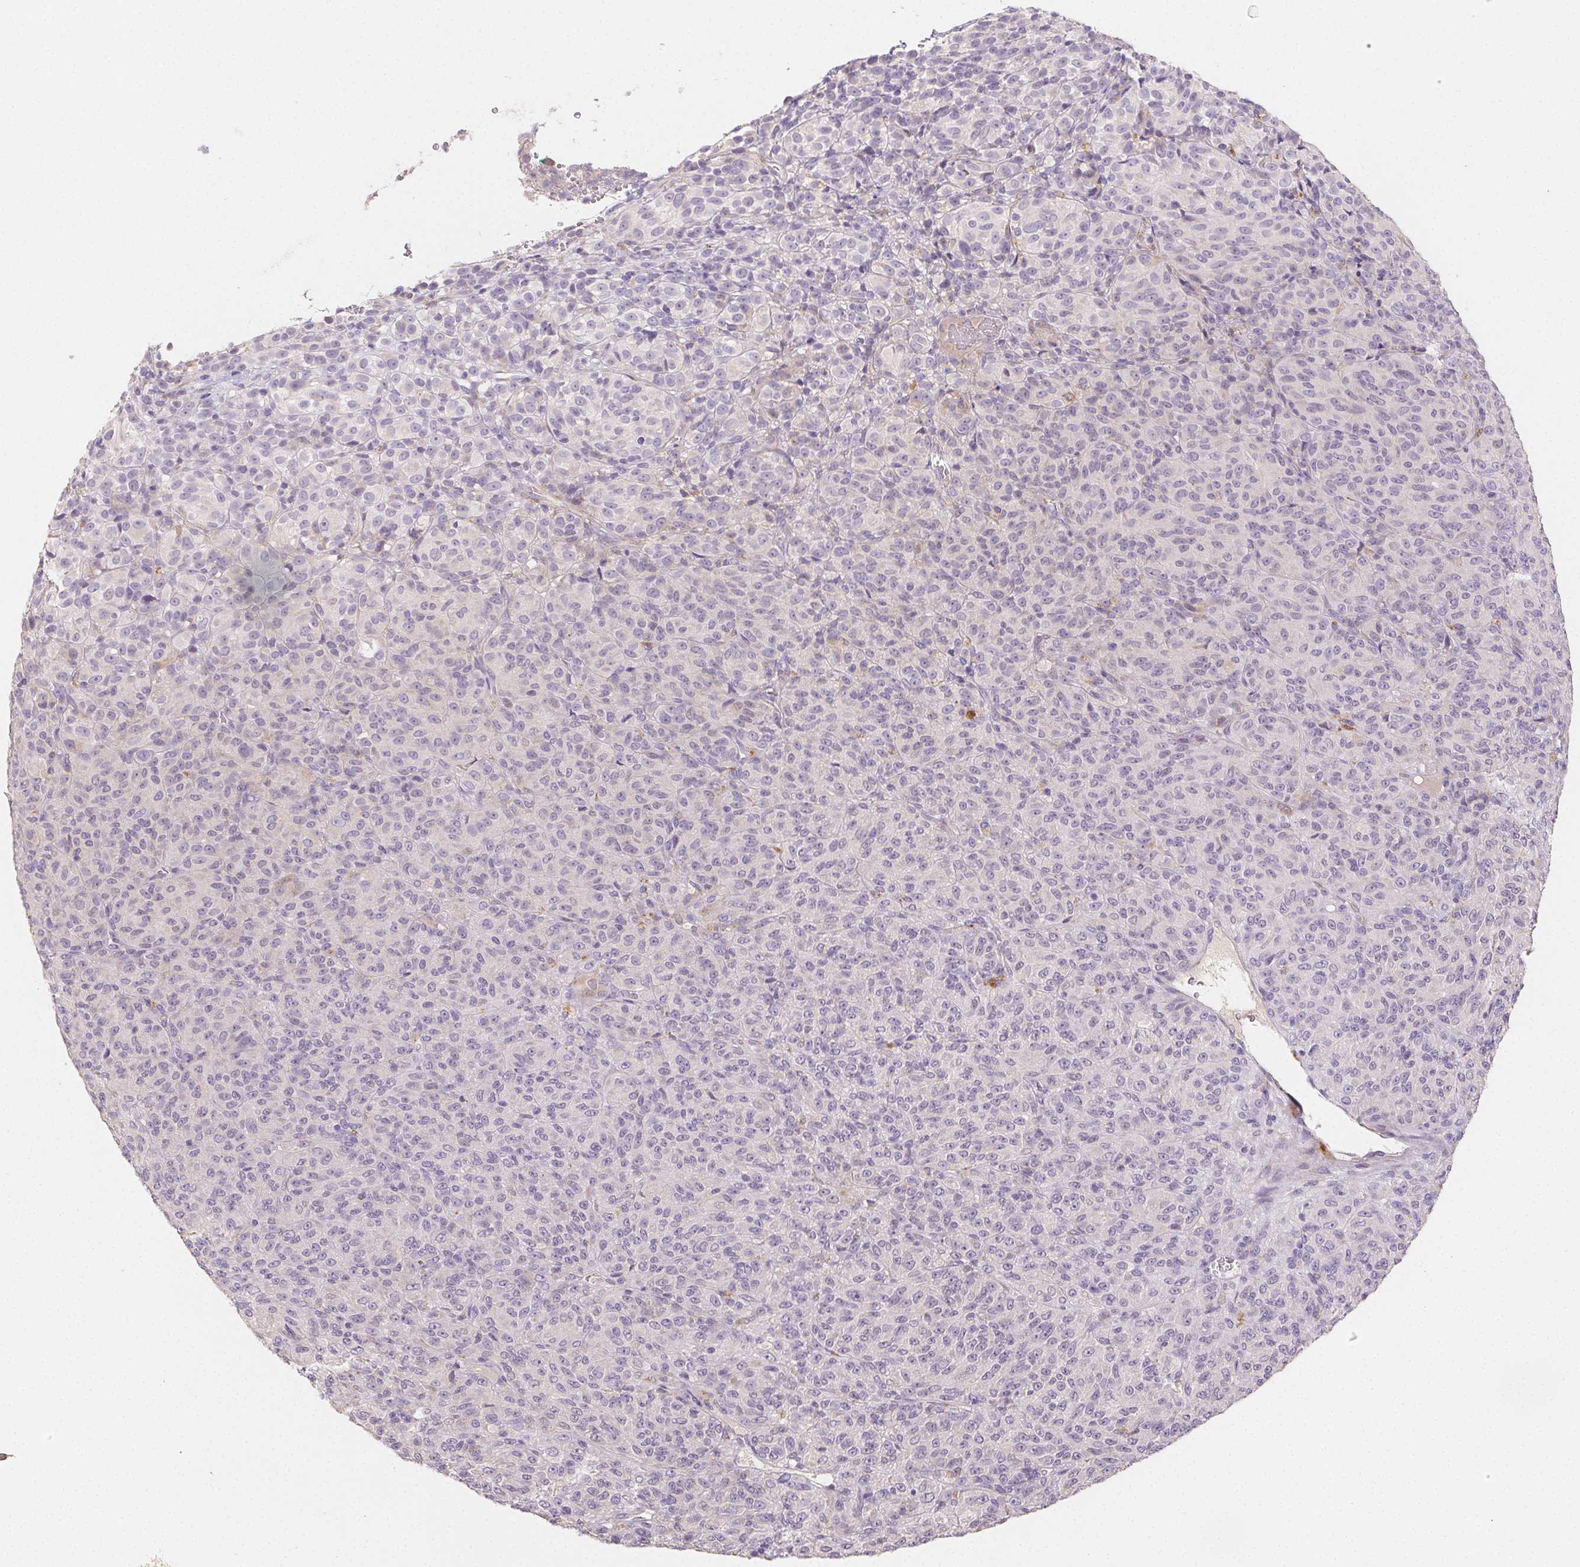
{"staining": {"intensity": "negative", "quantity": "none", "location": "none"}, "tissue": "melanoma", "cell_type": "Tumor cells", "image_type": "cancer", "snomed": [{"axis": "morphology", "description": "Malignant melanoma, Metastatic site"}, {"axis": "topography", "description": "Brain"}], "caption": "The micrograph reveals no significant staining in tumor cells of melanoma. (Brightfield microscopy of DAB (3,3'-diaminobenzidine) immunohistochemistry (IHC) at high magnification).", "gene": "ACVR1B", "patient": {"sex": "female", "age": 56}}